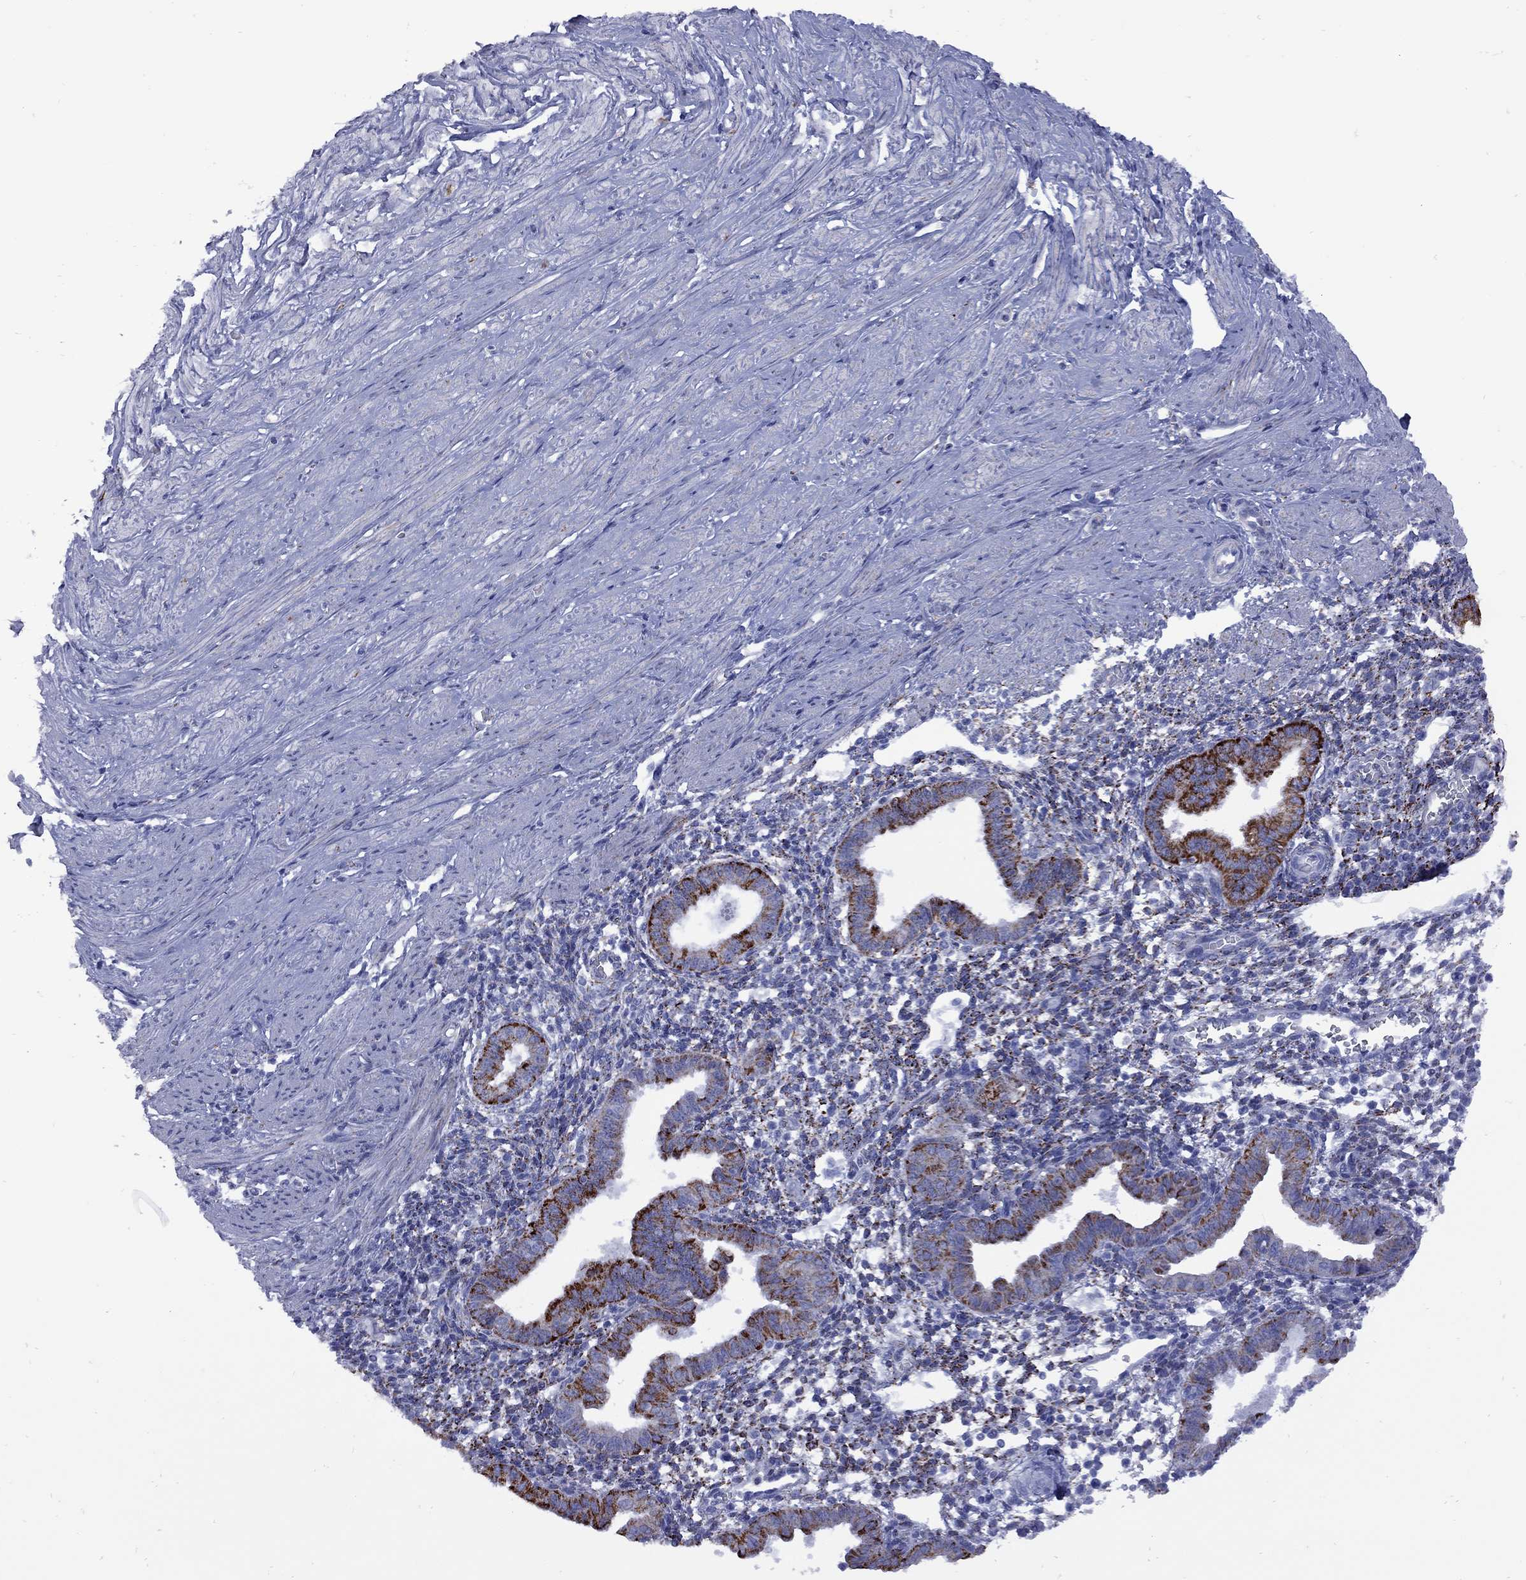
{"staining": {"intensity": "negative", "quantity": "none", "location": "none"}, "tissue": "endometrium", "cell_type": "Cells in endometrial stroma", "image_type": "normal", "snomed": [{"axis": "morphology", "description": "Normal tissue, NOS"}, {"axis": "topography", "description": "Endometrium"}], "caption": "This micrograph is of benign endometrium stained with immunohistochemistry to label a protein in brown with the nuclei are counter-stained blue. There is no staining in cells in endometrial stroma.", "gene": "SESTD1", "patient": {"sex": "female", "age": 37}}